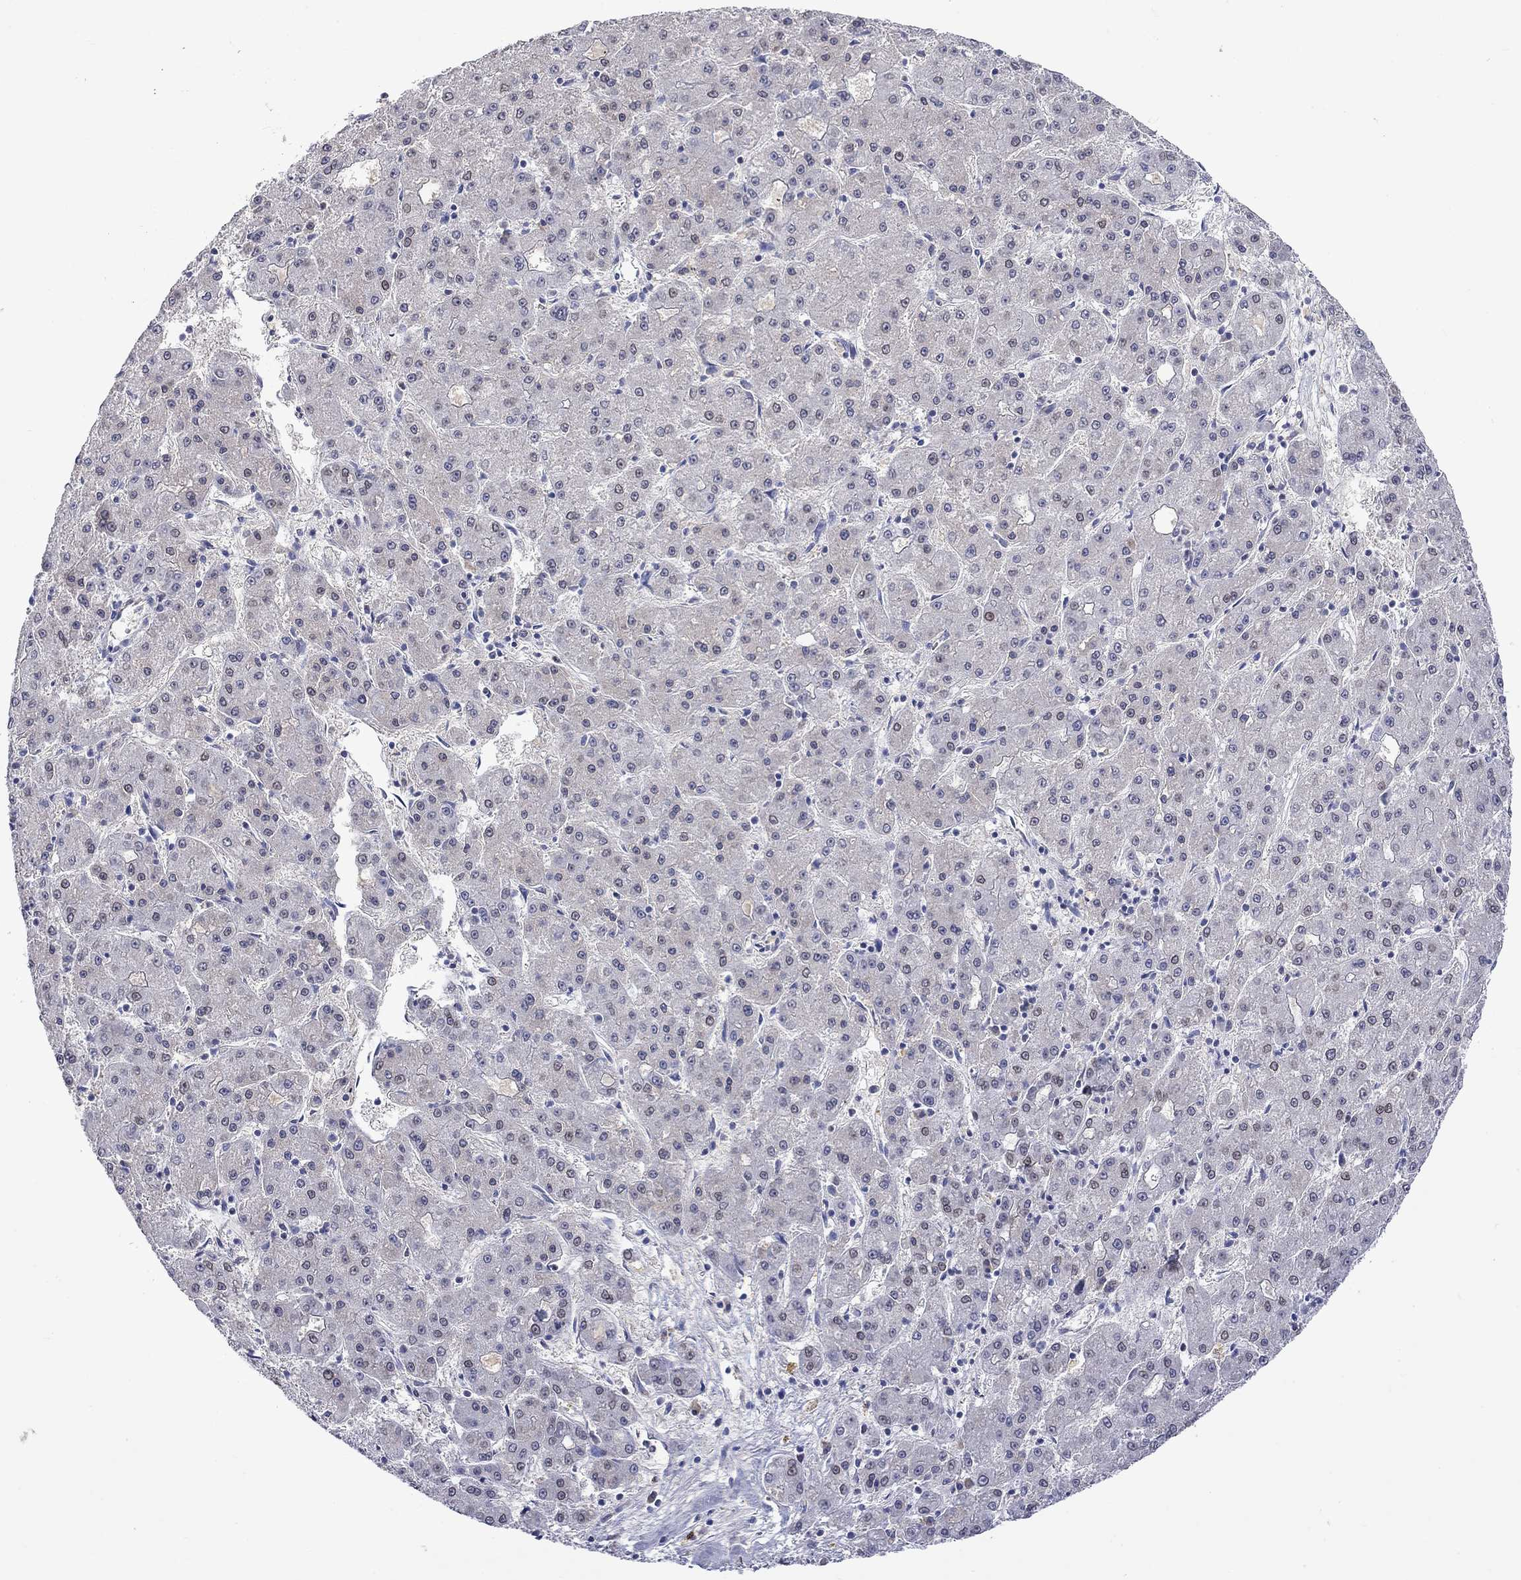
{"staining": {"intensity": "moderate", "quantity": "<25%", "location": "cytoplasmic/membranous"}, "tissue": "liver cancer", "cell_type": "Tumor cells", "image_type": "cancer", "snomed": [{"axis": "morphology", "description": "Carcinoma, Hepatocellular, NOS"}, {"axis": "topography", "description": "Liver"}], "caption": "Protein staining by IHC demonstrates moderate cytoplasmic/membranous staining in about <25% of tumor cells in liver cancer (hepatocellular carcinoma).", "gene": "LRFN4", "patient": {"sex": "male", "age": 73}}